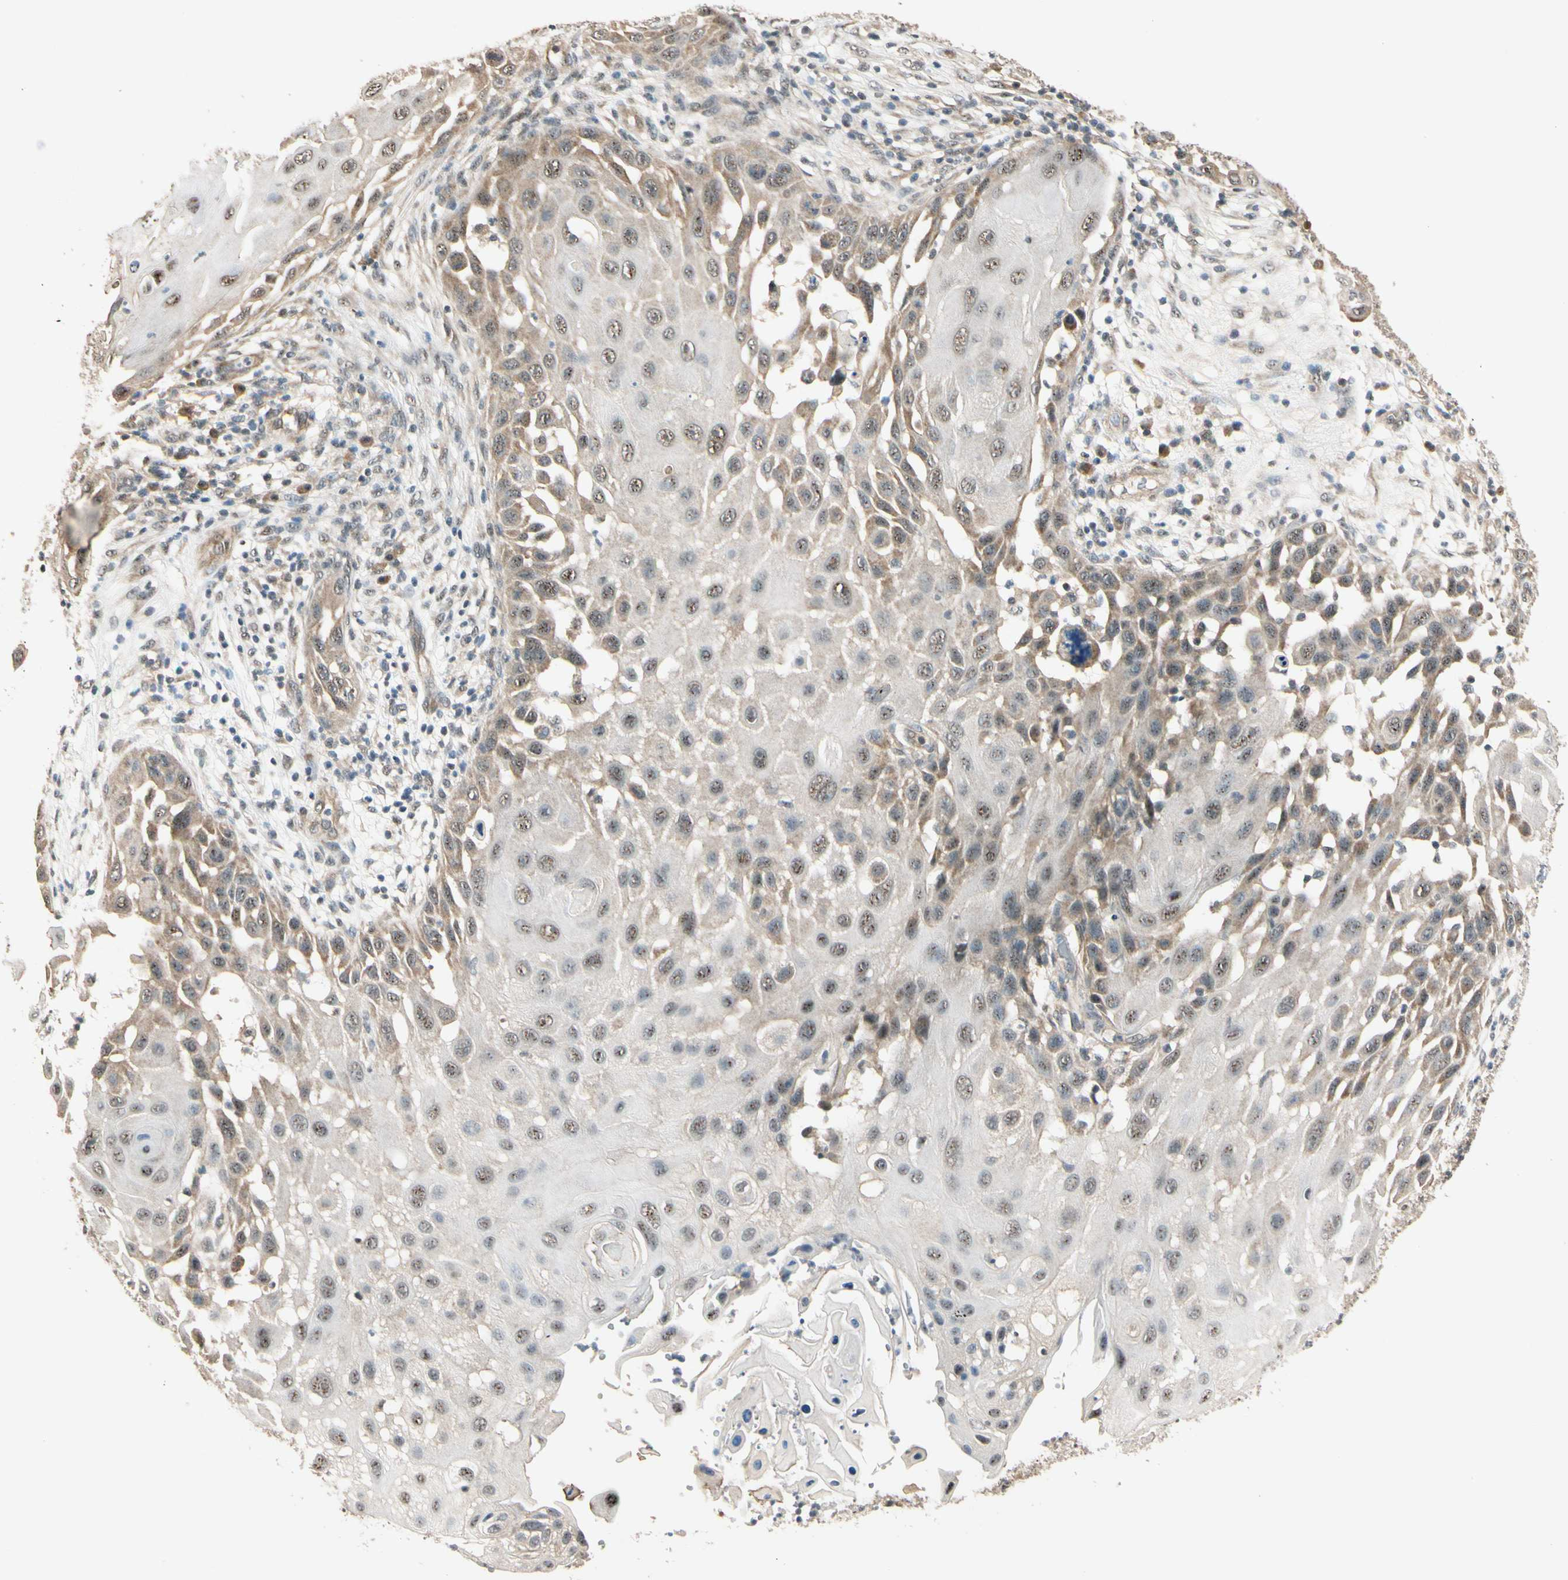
{"staining": {"intensity": "moderate", "quantity": "25%-75%", "location": "cytoplasmic/membranous"}, "tissue": "skin cancer", "cell_type": "Tumor cells", "image_type": "cancer", "snomed": [{"axis": "morphology", "description": "Squamous cell carcinoma, NOS"}, {"axis": "topography", "description": "Skin"}], "caption": "Squamous cell carcinoma (skin) was stained to show a protein in brown. There is medium levels of moderate cytoplasmic/membranous positivity in about 25%-75% of tumor cells.", "gene": "MCPH1", "patient": {"sex": "female", "age": 44}}